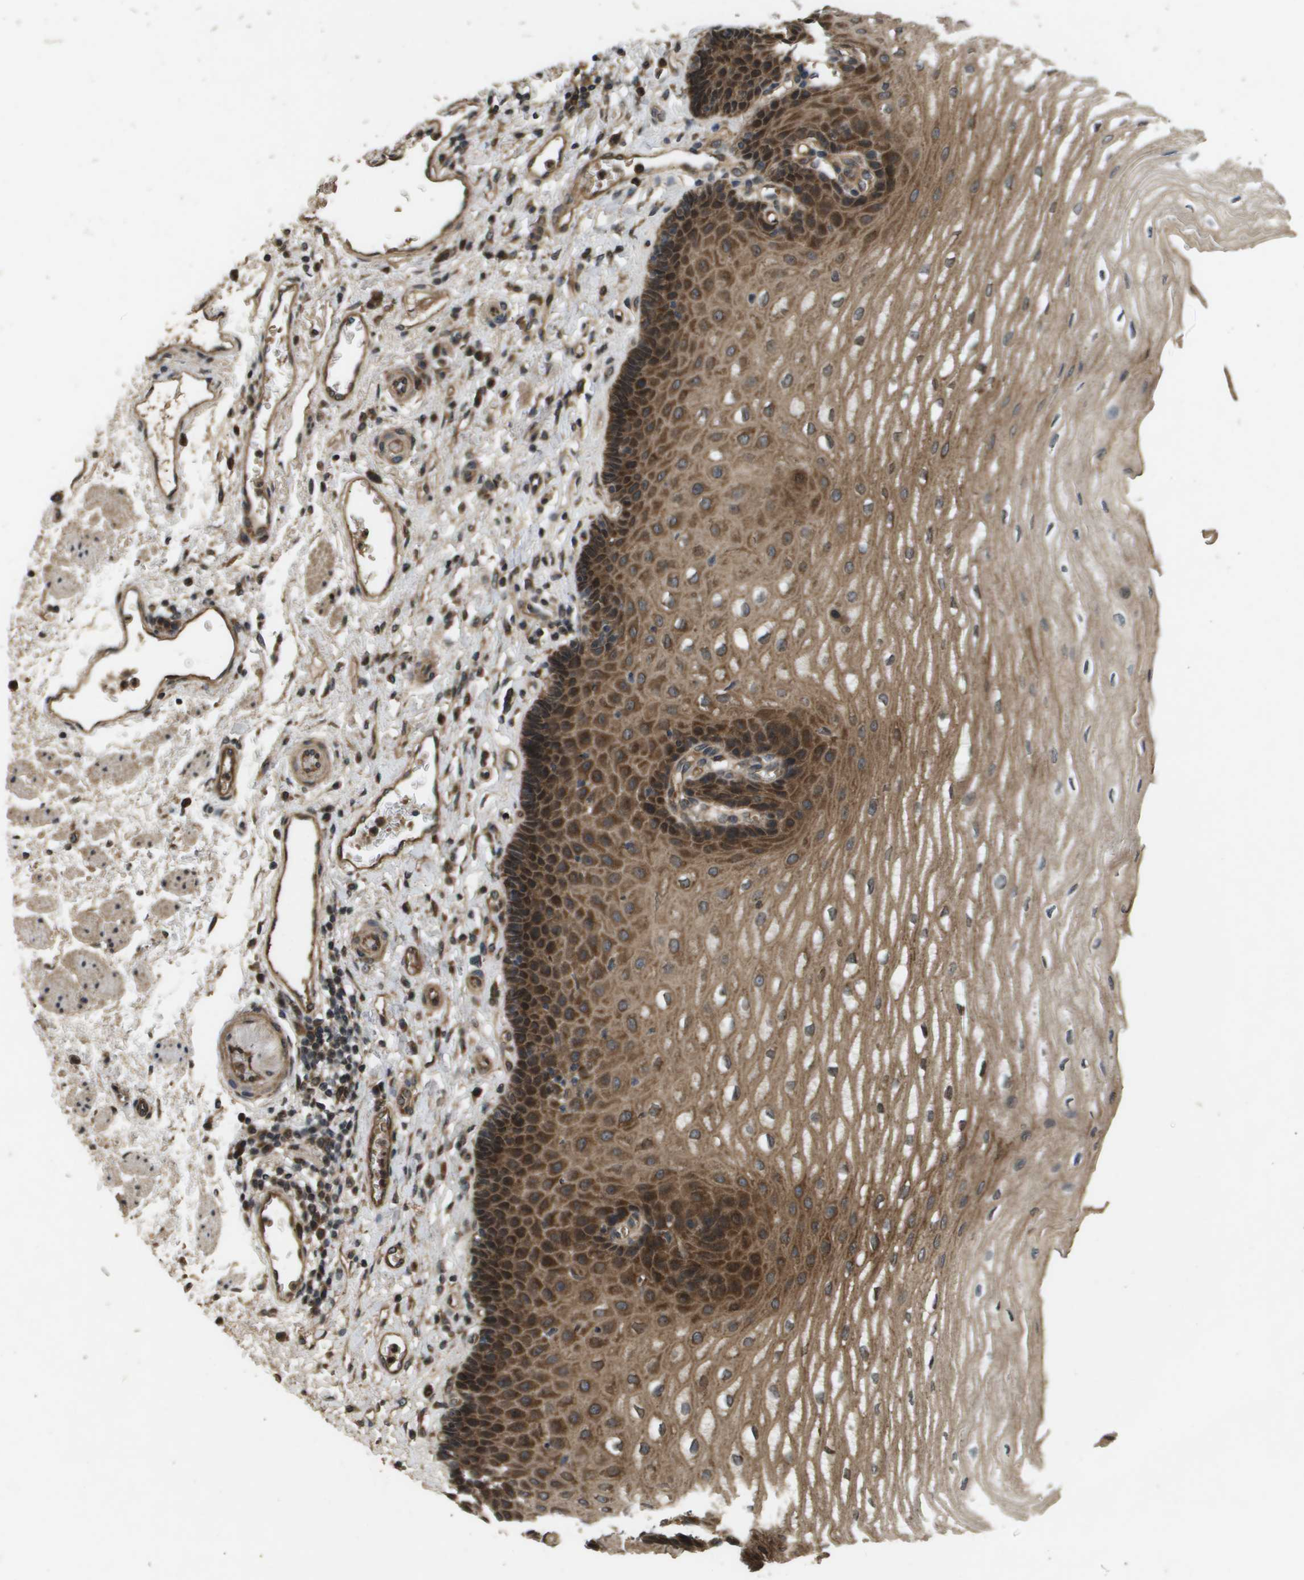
{"staining": {"intensity": "moderate", "quantity": ">75%", "location": "cytoplasmic/membranous,nuclear"}, "tissue": "esophagus", "cell_type": "Squamous epithelial cells", "image_type": "normal", "snomed": [{"axis": "morphology", "description": "Normal tissue, NOS"}, {"axis": "topography", "description": "Esophagus"}], "caption": "A high-resolution micrograph shows immunohistochemistry (IHC) staining of normal esophagus, which exhibits moderate cytoplasmic/membranous,nuclear positivity in about >75% of squamous epithelial cells.", "gene": "SPTLC1", "patient": {"sex": "male", "age": 54}}